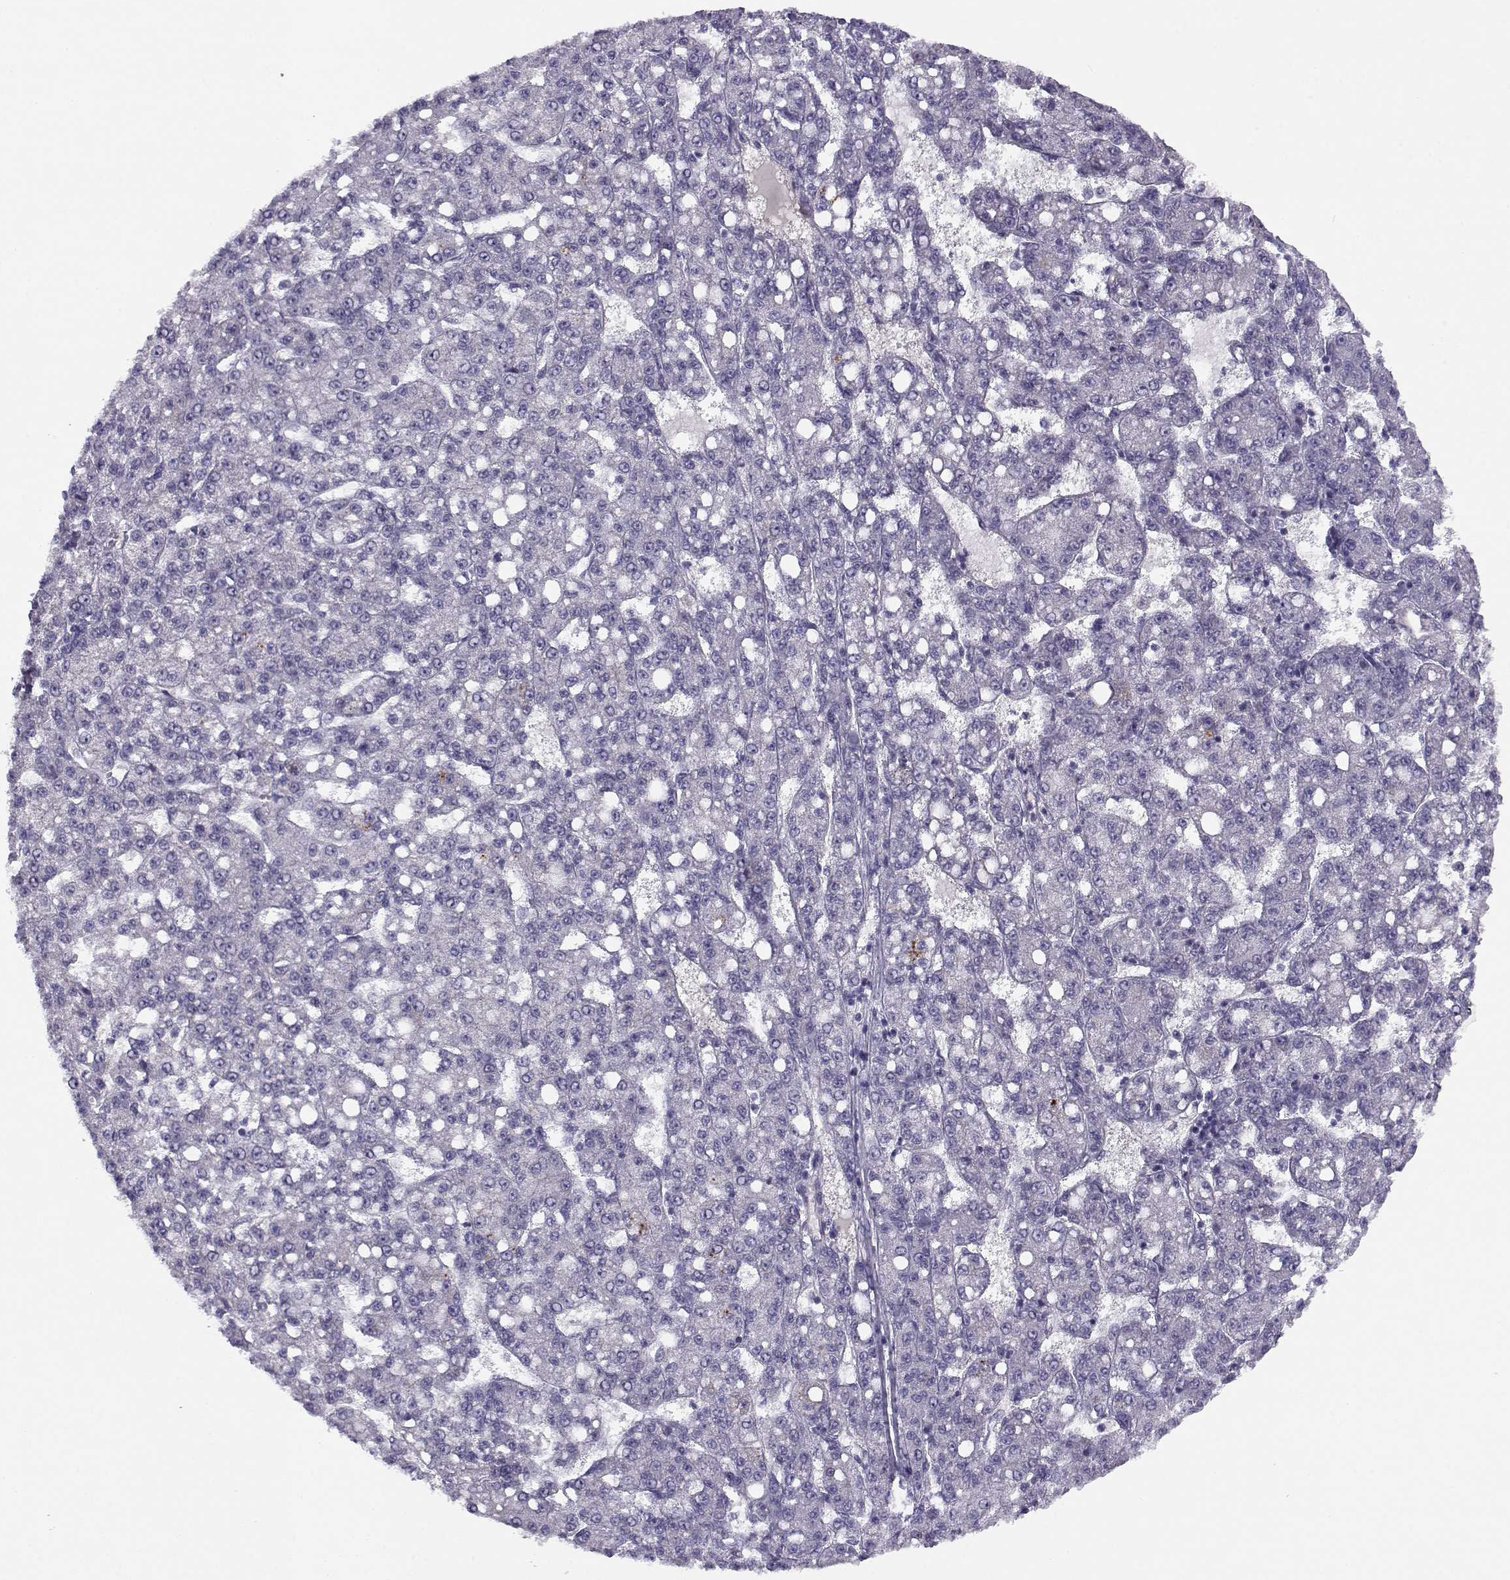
{"staining": {"intensity": "negative", "quantity": "none", "location": "none"}, "tissue": "liver cancer", "cell_type": "Tumor cells", "image_type": "cancer", "snomed": [{"axis": "morphology", "description": "Carcinoma, Hepatocellular, NOS"}, {"axis": "topography", "description": "Liver"}], "caption": "Human liver cancer (hepatocellular carcinoma) stained for a protein using immunohistochemistry demonstrates no staining in tumor cells.", "gene": "CFAP77", "patient": {"sex": "female", "age": 65}}